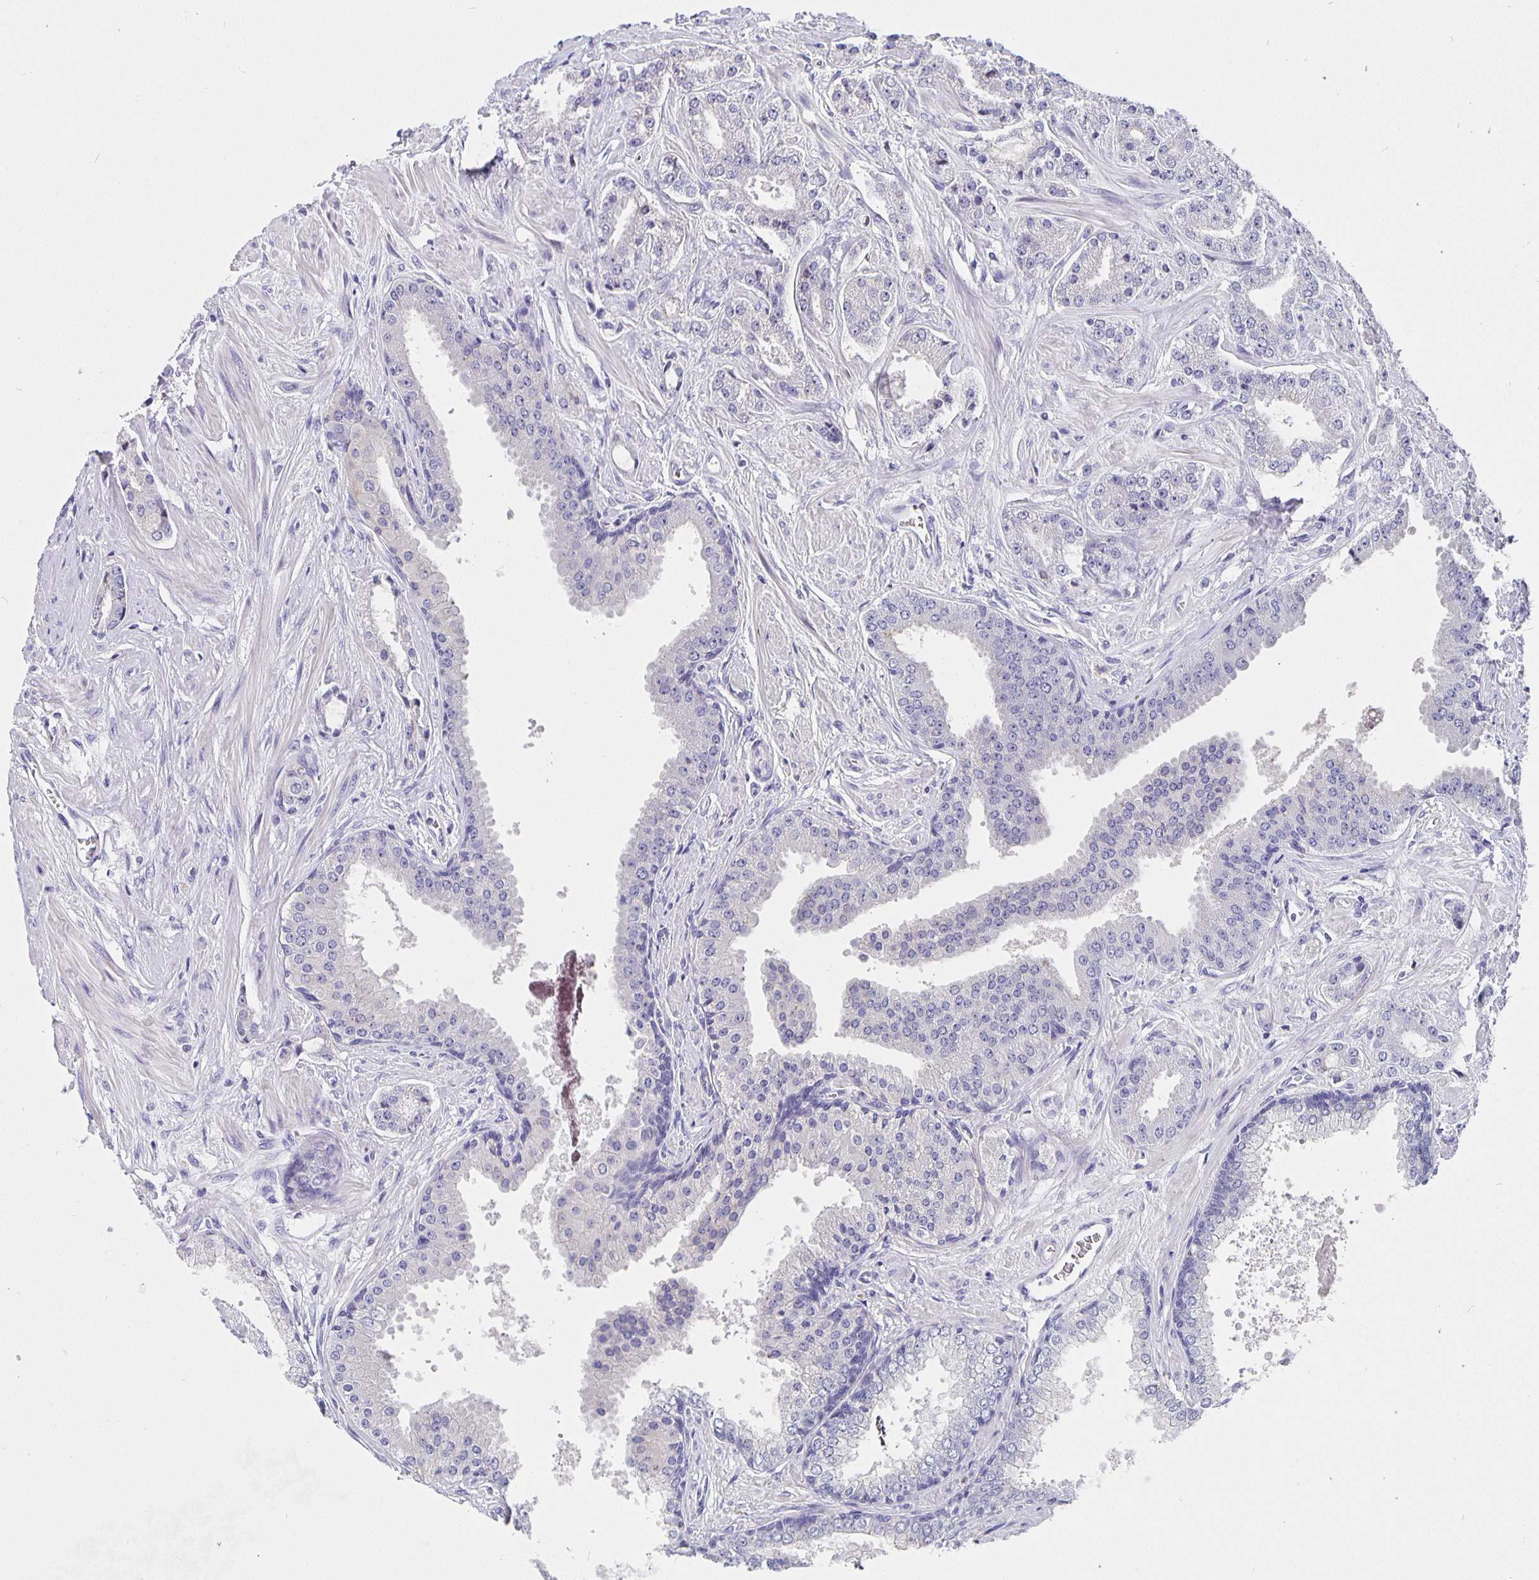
{"staining": {"intensity": "negative", "quantity": "none", "location": "none"}, "tissue": "prostate cancer", "cell_type": "Tumor cells", "image_type": "cancer", "snomed": [{"axis": "morphology", "description": "Adenocarcinoma, Low grade"}, {"axis": "topography", "description": "Prostate"}], "caption": "Tumor cells show no significant protein positivity in low-grade adenocarcinoma (prostate).", "gene": "CFAP74", "patient": {"sex": "male", "age": 55}}